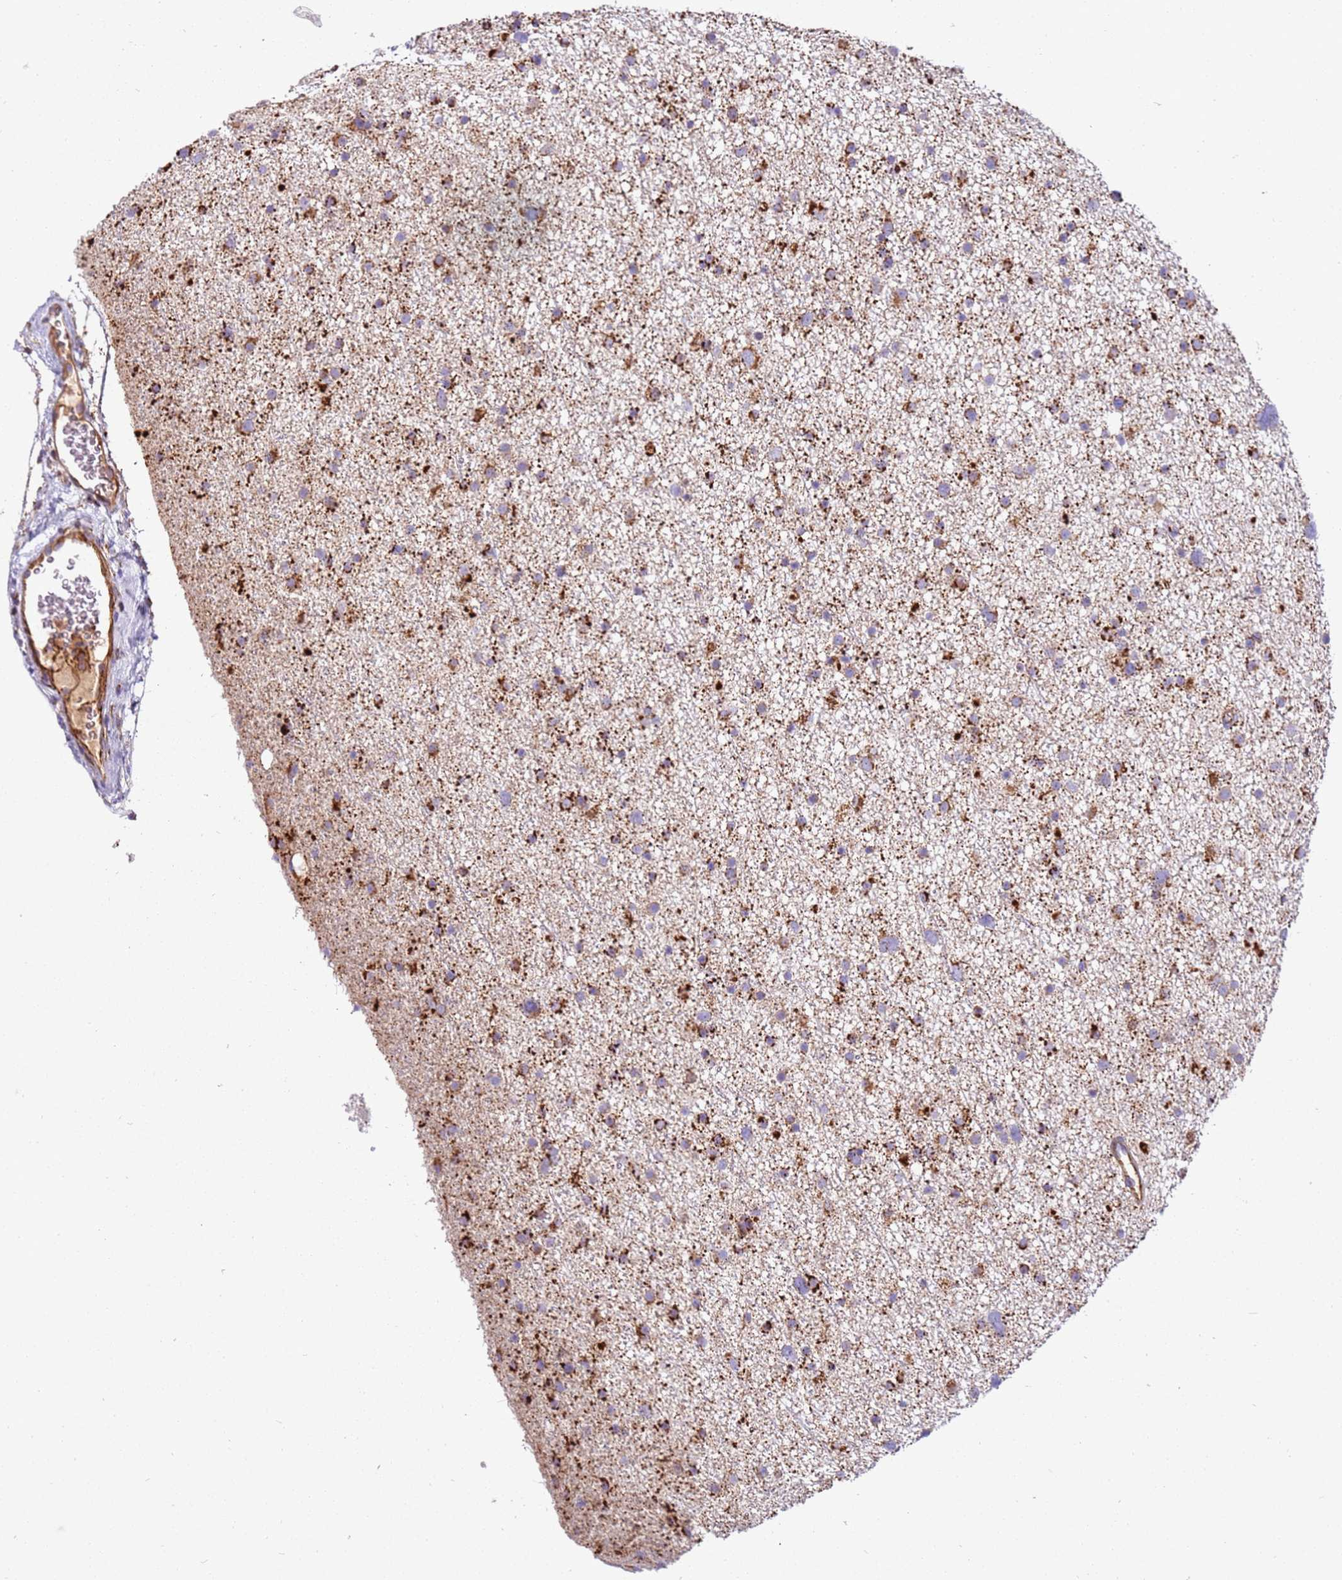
{"staining": {"intensity": "strong", "quantity": ">75%", "location": "cytoplasmic/membranous"}, "tissue": "glioma", "cell_type": "Tumor cells", "image_type": "cancer", "snomed": [{"axis": "morphology", "description": "Glioma, malignant, Low grade"}, {"axis": "topography", "description": "Cerebral cortex"}], "caption": "This image shows immunohistochemistry staining of human glioma, with high strong cytoplasmic/membranous staining in approximately >75% of tumor cells.", "gene": "MRPL20", "patient": {"sex": "female", "age": 39}}